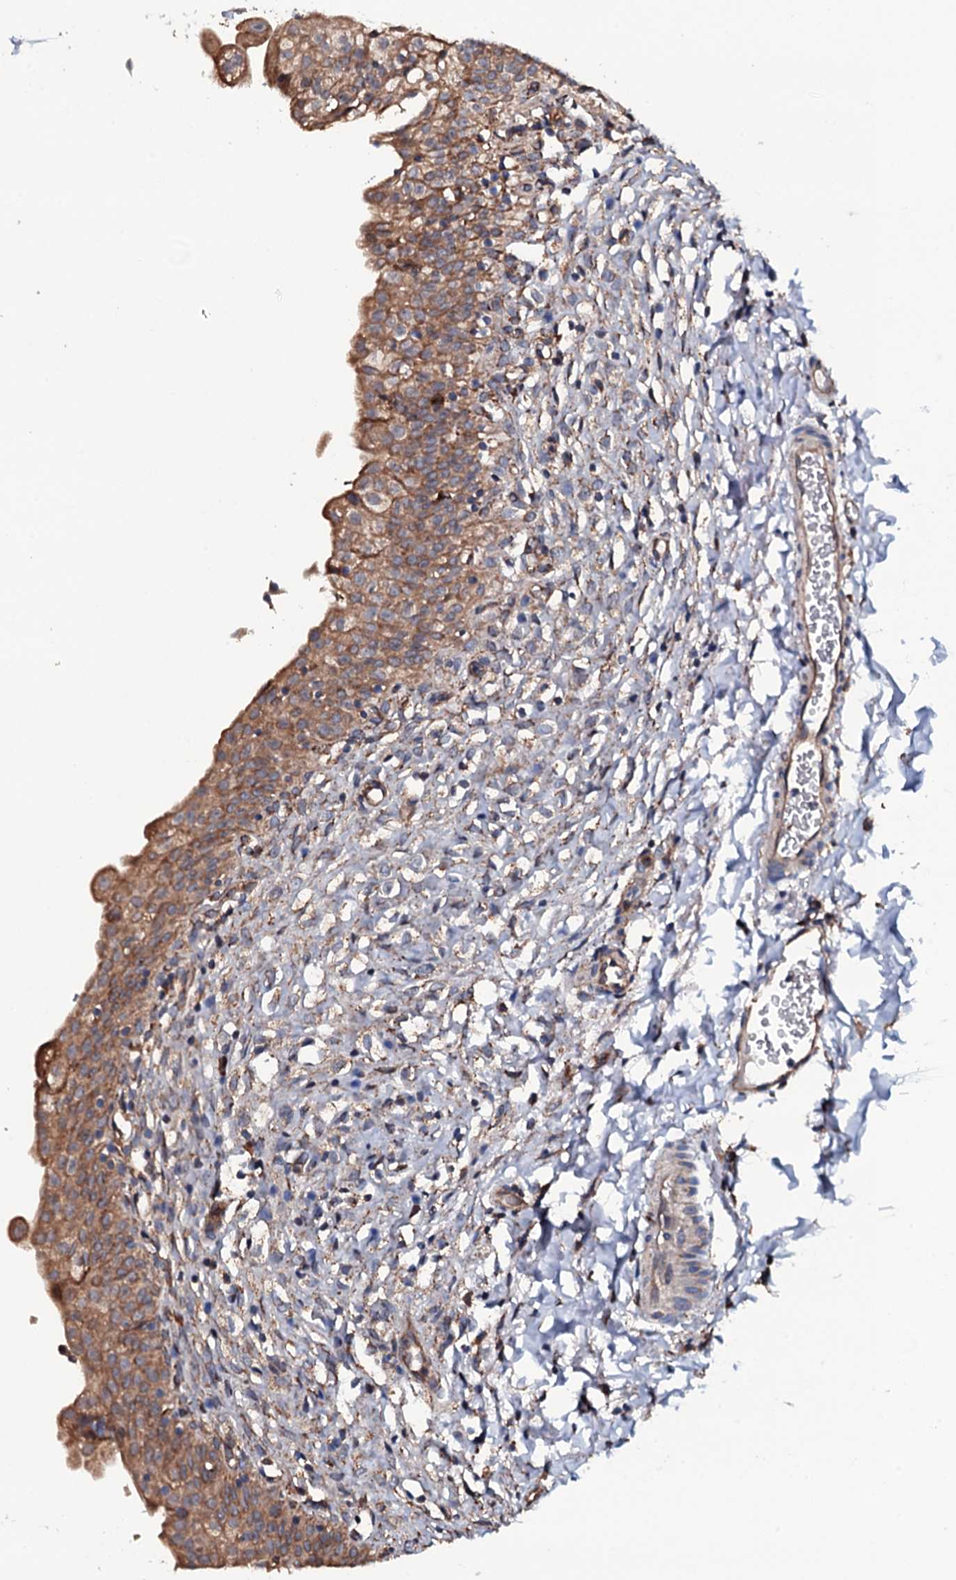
{"staining": {"intensity": "moderate", "quantity": ">75%", "location": "cytoplasmic/membranous"}, "tissue": "urinary bladder", "cell_type": "Urothelial cells", "image_type": "normal", "snomed": [{"axis": "morphology", "description": "Normal tissue, NOS"}, {"axis": "topography", "description": "Urinary bladder"}], "caption": "A micrograph showing moderate cytoplasmic/membranous staining in about >75% of urothelial cells in normal urinary bladder, as visualized by brown immunohistochemical staining.", "gene": "RAB12", "patient": {"sex": "male", "age": 55}}